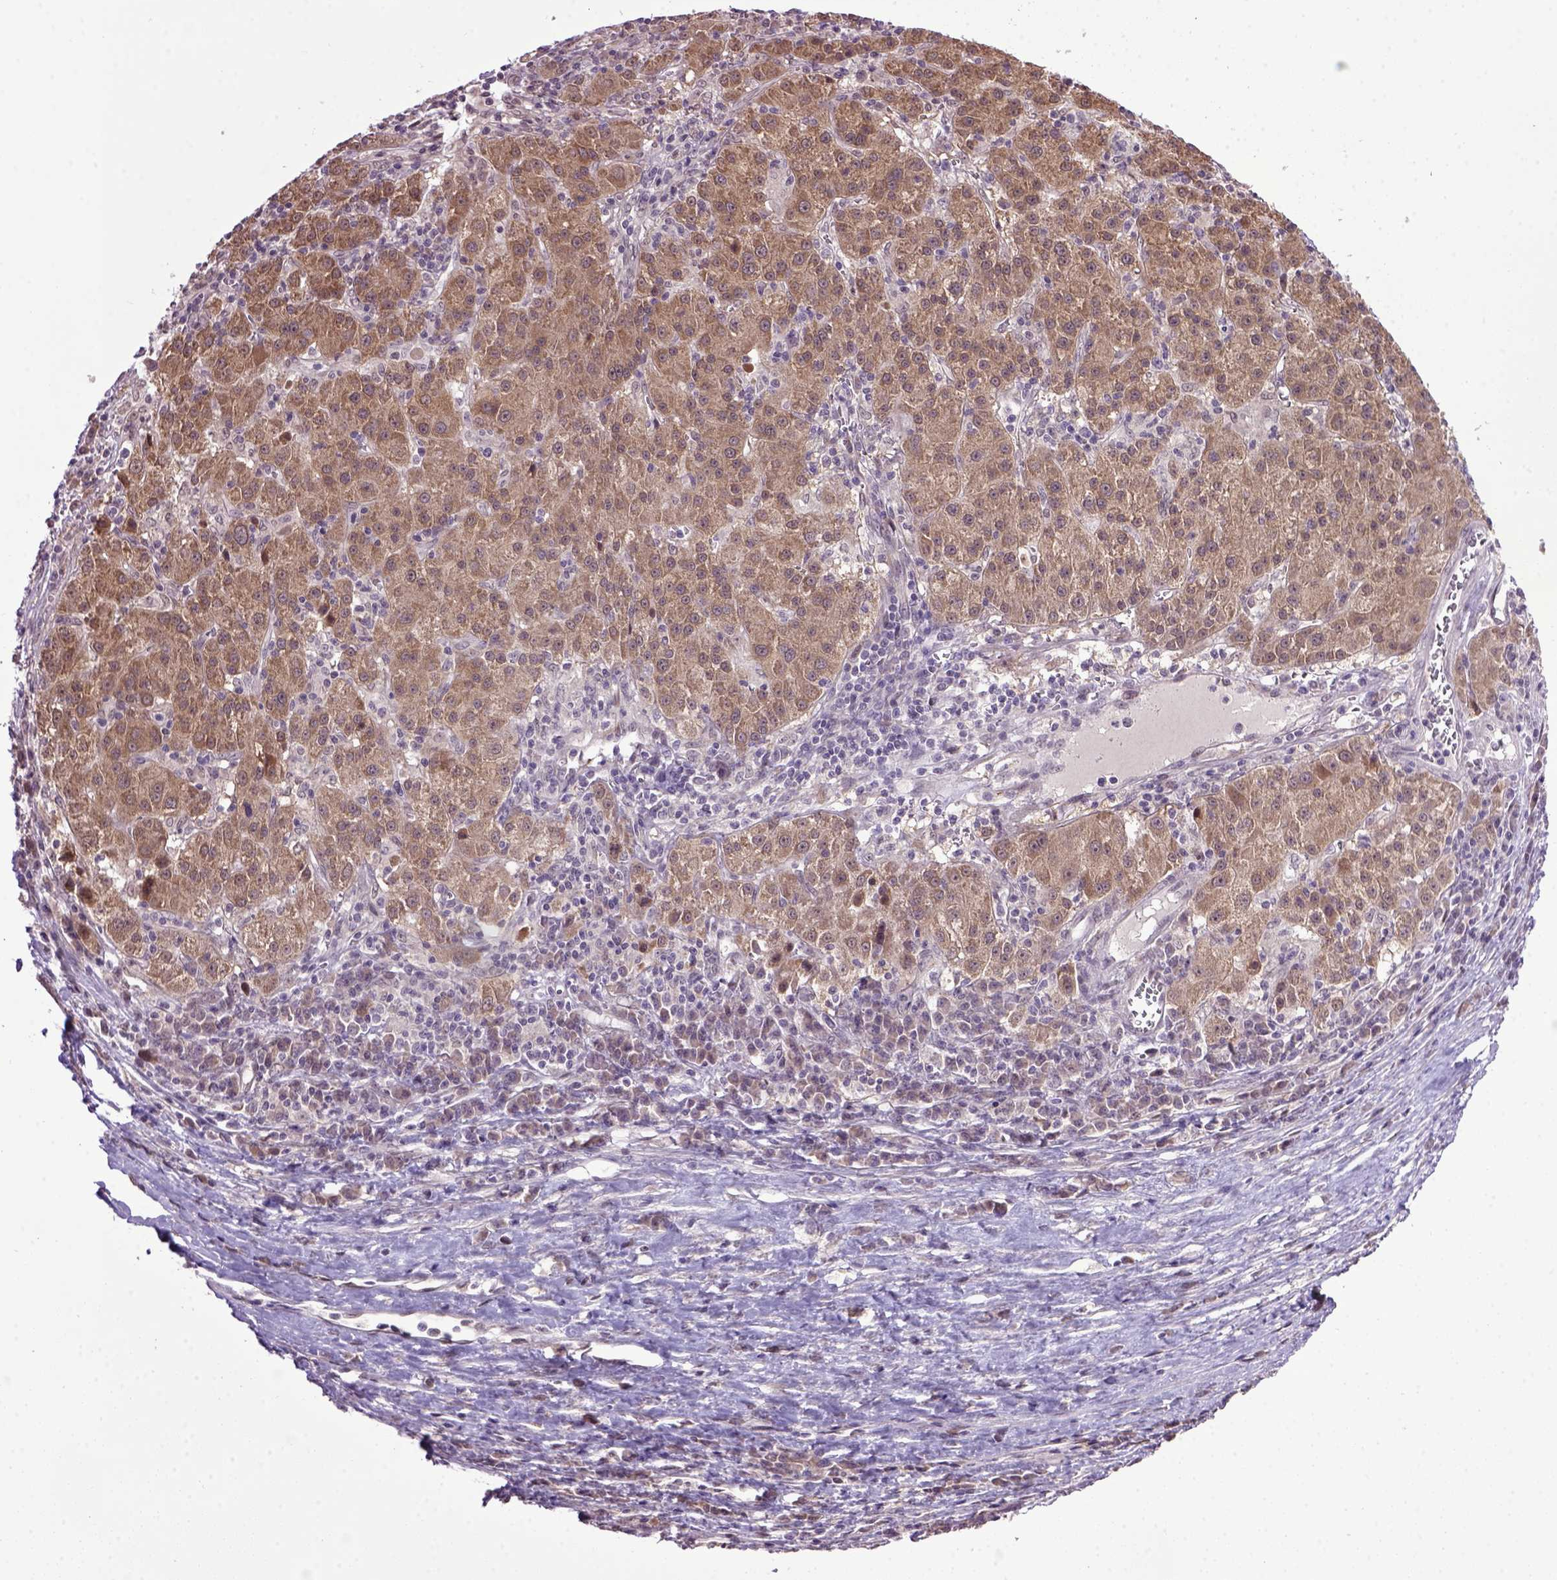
{"staining": {"intensity": "moderate", "quantity": ">75%", "location": "cytoplasmic/membranous"}, "tissue": "liver cancer", "cell_type": "Tumor cells", "image_type": "cancer", "snomed": [{"axis": "morphology", "description": "Carcinoma, Hepatocellular, NOS"}, {"axis": "topography", "description": "Liver"}], "caption": "DAB immunohistochemical staining of human hepatocellular carcinoma (liver) demonstrates moderate cytoplasmic/membranous protein expression in approximately >75% of tumor cells.", "gene": "RAB43", "patient": {"sex": "female", "age": 60}}